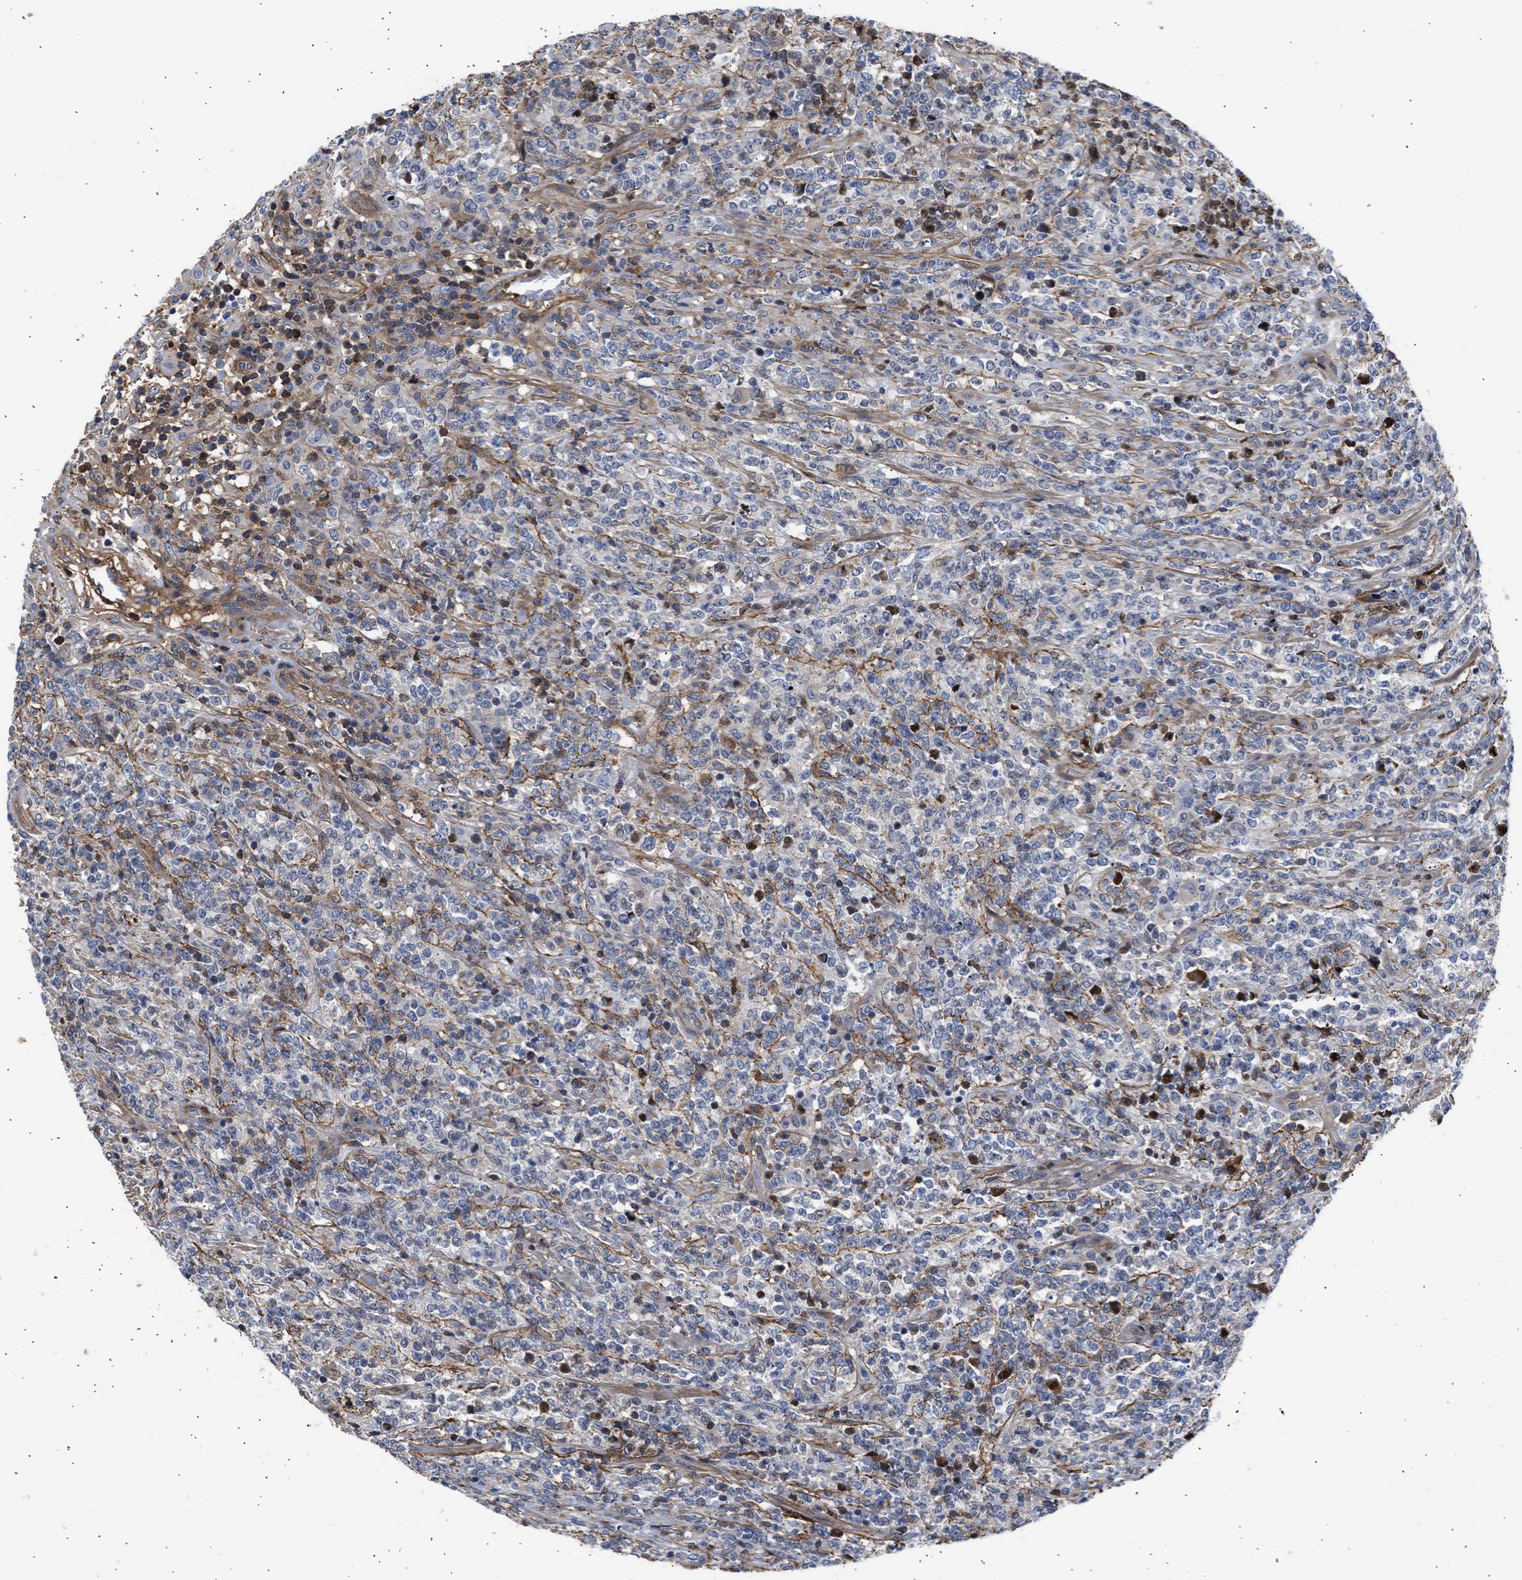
{"staining": {"intensity": "weak", "quantity": "<25%", "location": "cytoplasmic/membranous,nuclear"}, "tissue": "lymphoma", "cell_type": "Tumor cells", "image_type": "cancer", "snomed": [{"axis": "morphology", "description": "Malignant lymphoma, non-Hodgkin's type, High grade"}, {"axis": "topography", "description": "Soft tissue"}], "caption": "Immunohistochemistry image of malignant lymphoma, non-Hodgkin's type (high-grade) stained for a protein (brown), which reveals no positivity in tumor cells.", "gene": "MAS1L", "patient": {"sex": "male", "age": 18}}